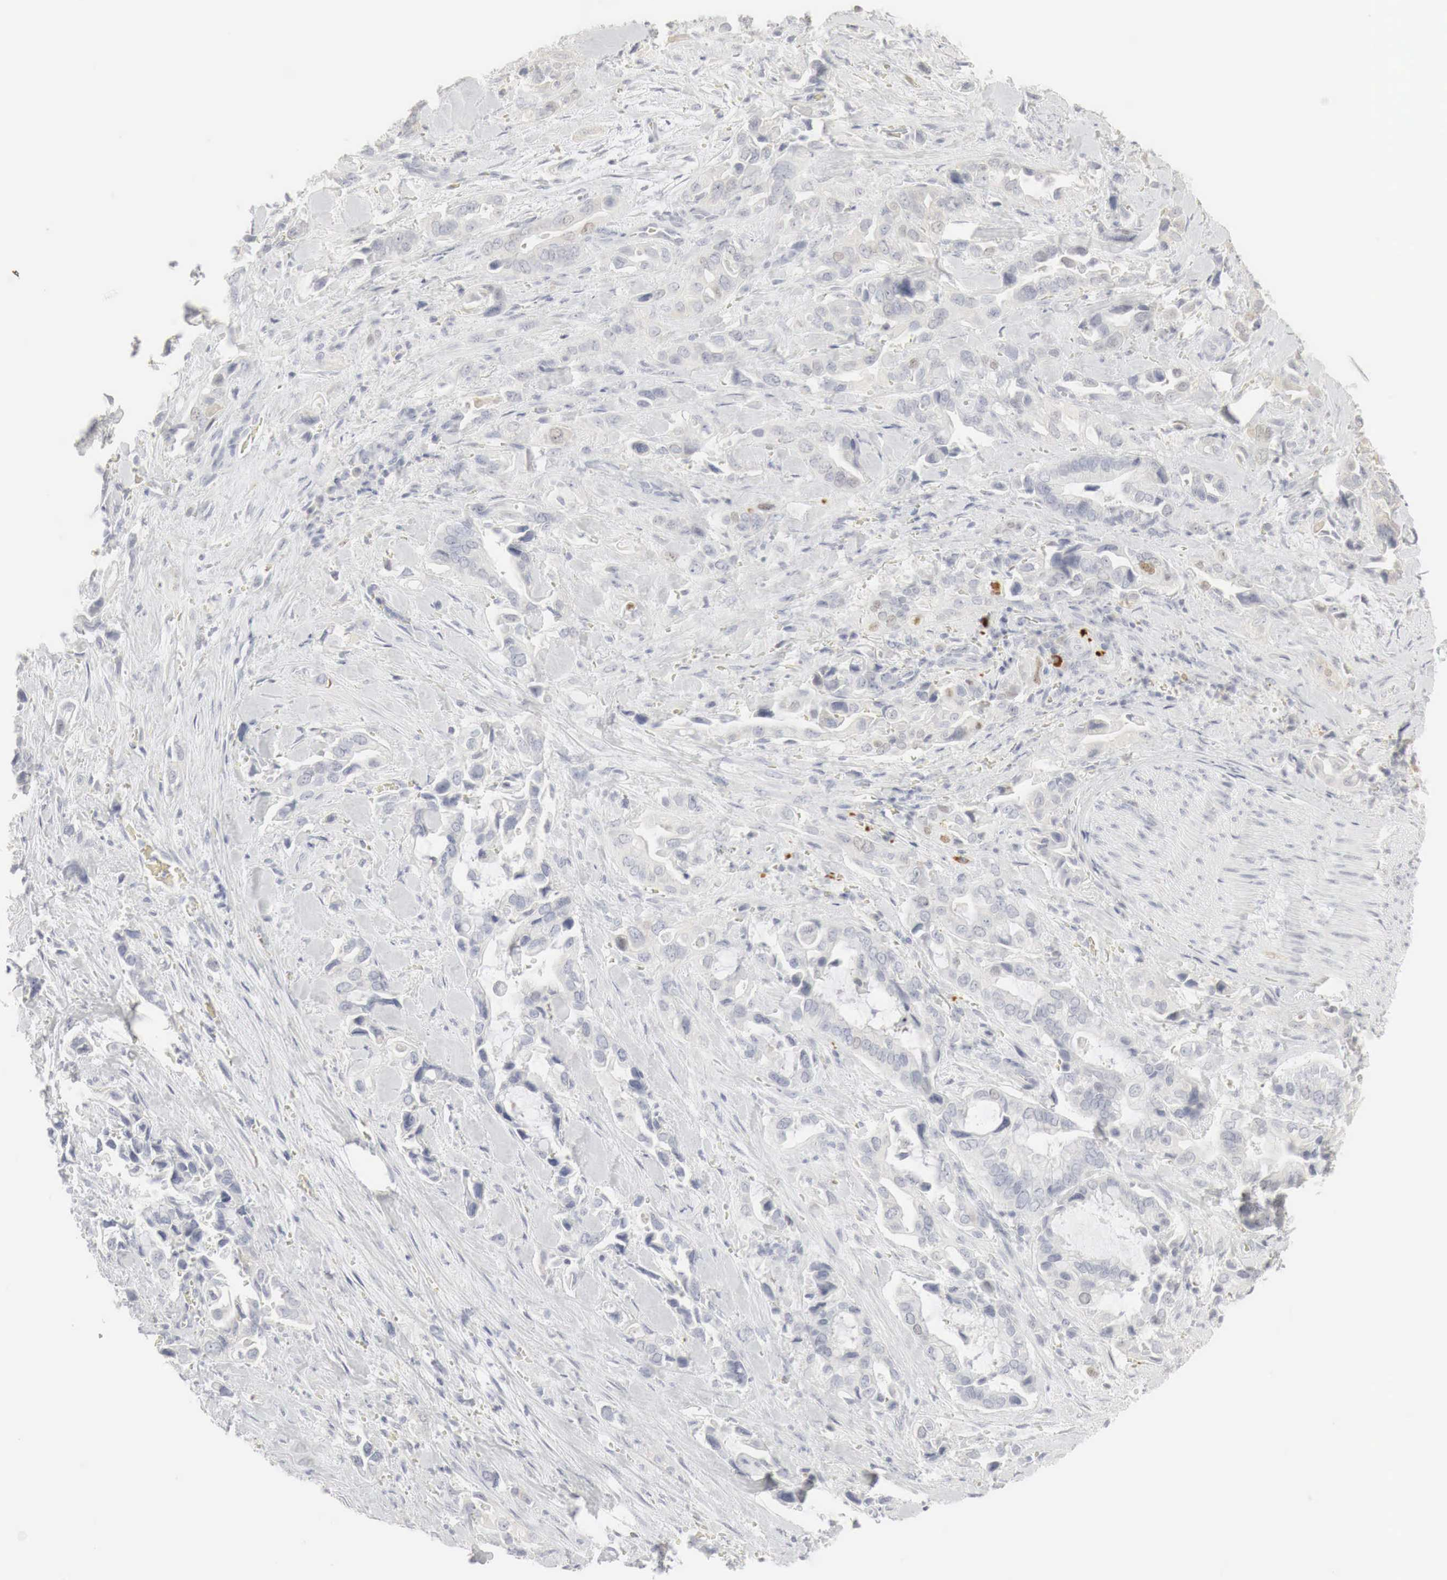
{"staining": {"intensity": "negative", "quantity": "none", "location": "none"}, "tissue": "pancreatic cancer", "cell_type": "Tumor cells", "image_type": "cancer", "snomed": [{"axis": "morphology", "description": "Adenocarcinoma, NOS"}, {"axis": "topography", "description": "Pancreas"}], "caption": "Pancreatic cancer was stained to show a protein in brown. There is no significant staining in tumor cells.", "gene": "TP63", "patient": {"sex": "male", "age": 69}}